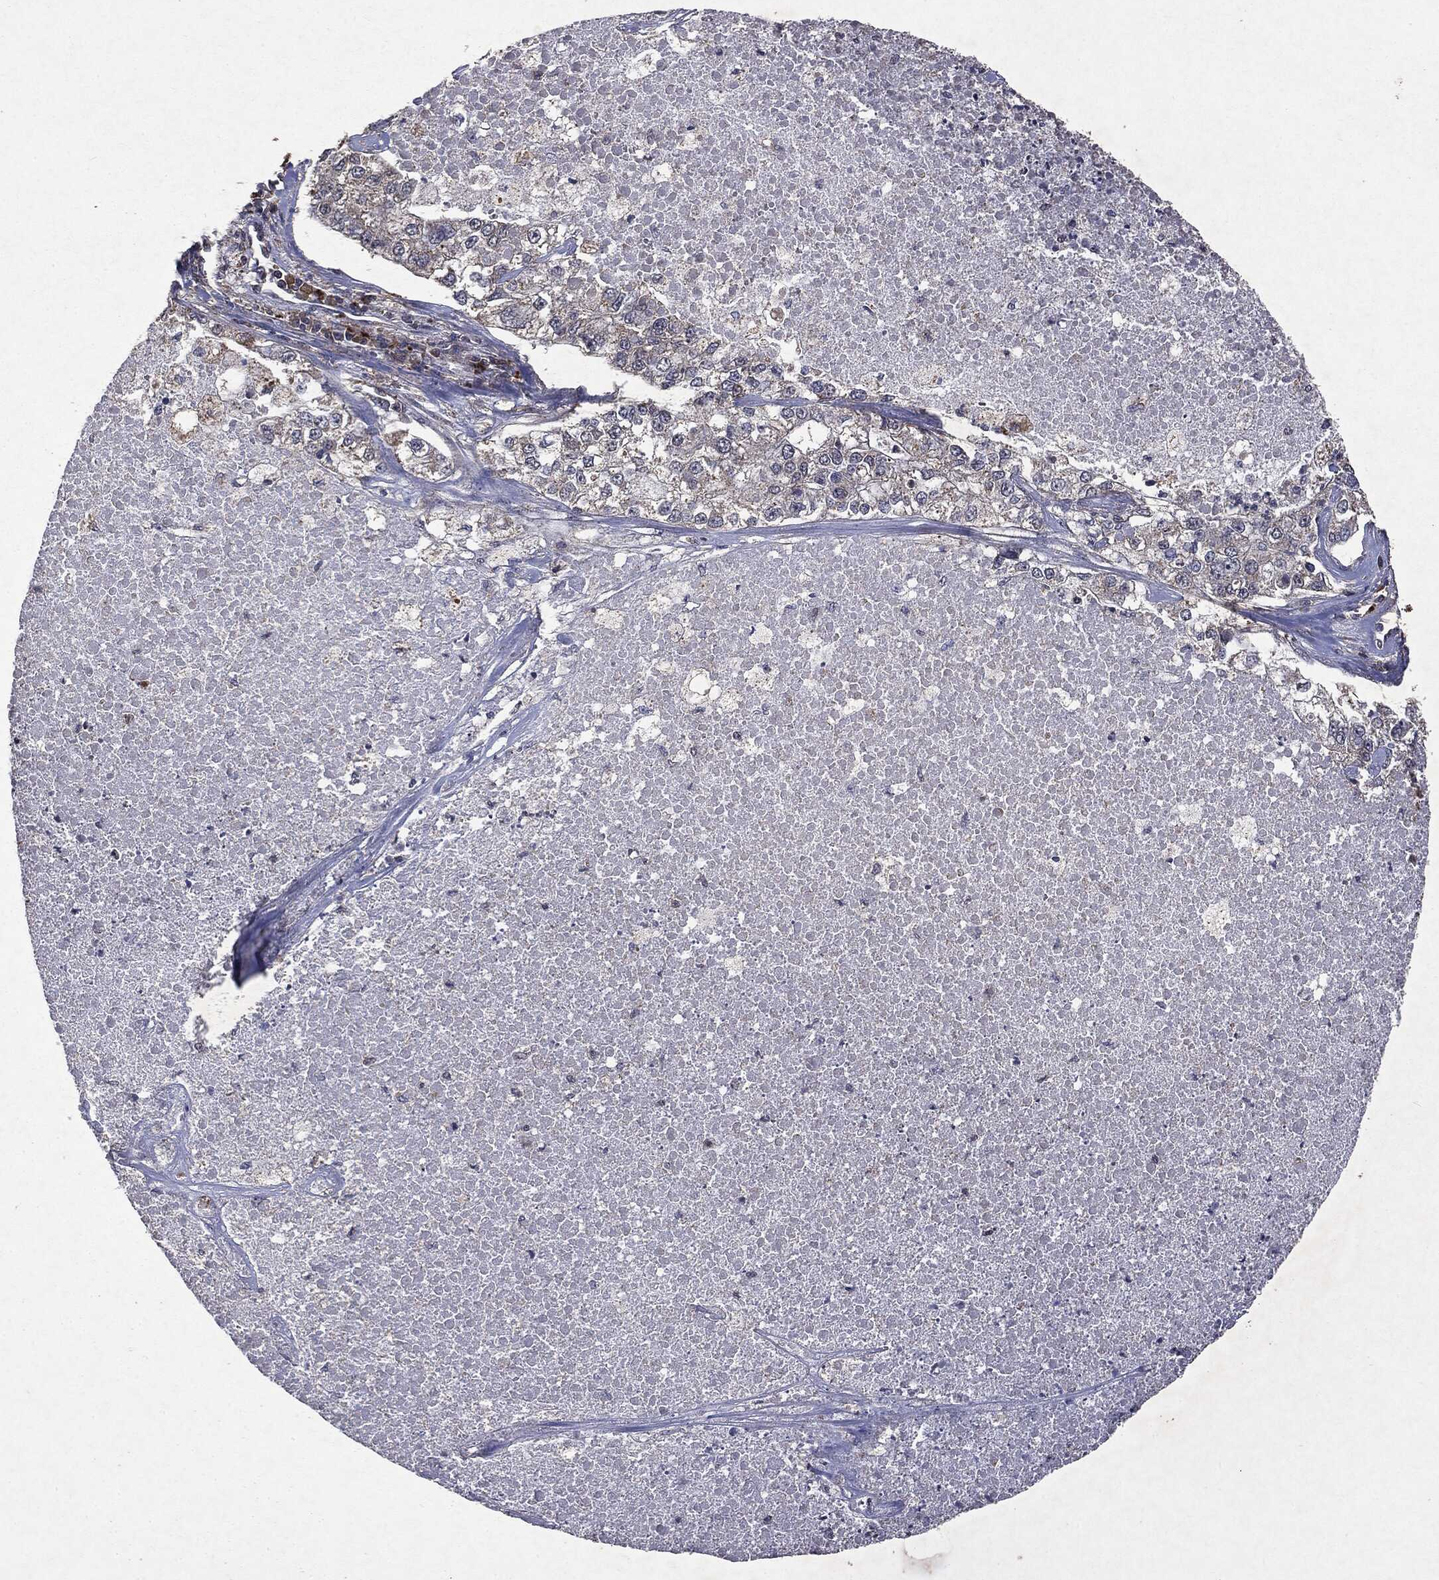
{"staining": {"intensity": "negative", "quantity": "none", "location": "none"}, "tissue": "lung cancer", "cell_type": "Tumor cells", "image_type": "cancer", "snomed": [{"axis": "morphology", "description": "Adenocarcinoma, NOS"}, {"axis": "topography", "description": "Lung"}], "caption": "This is an IHC photomicrograph of lung cancer (adenocarcinoma). There is no expression in tumor cells.", "gene": "PTEN", "patient": {"sex": "male", "age": 49}}